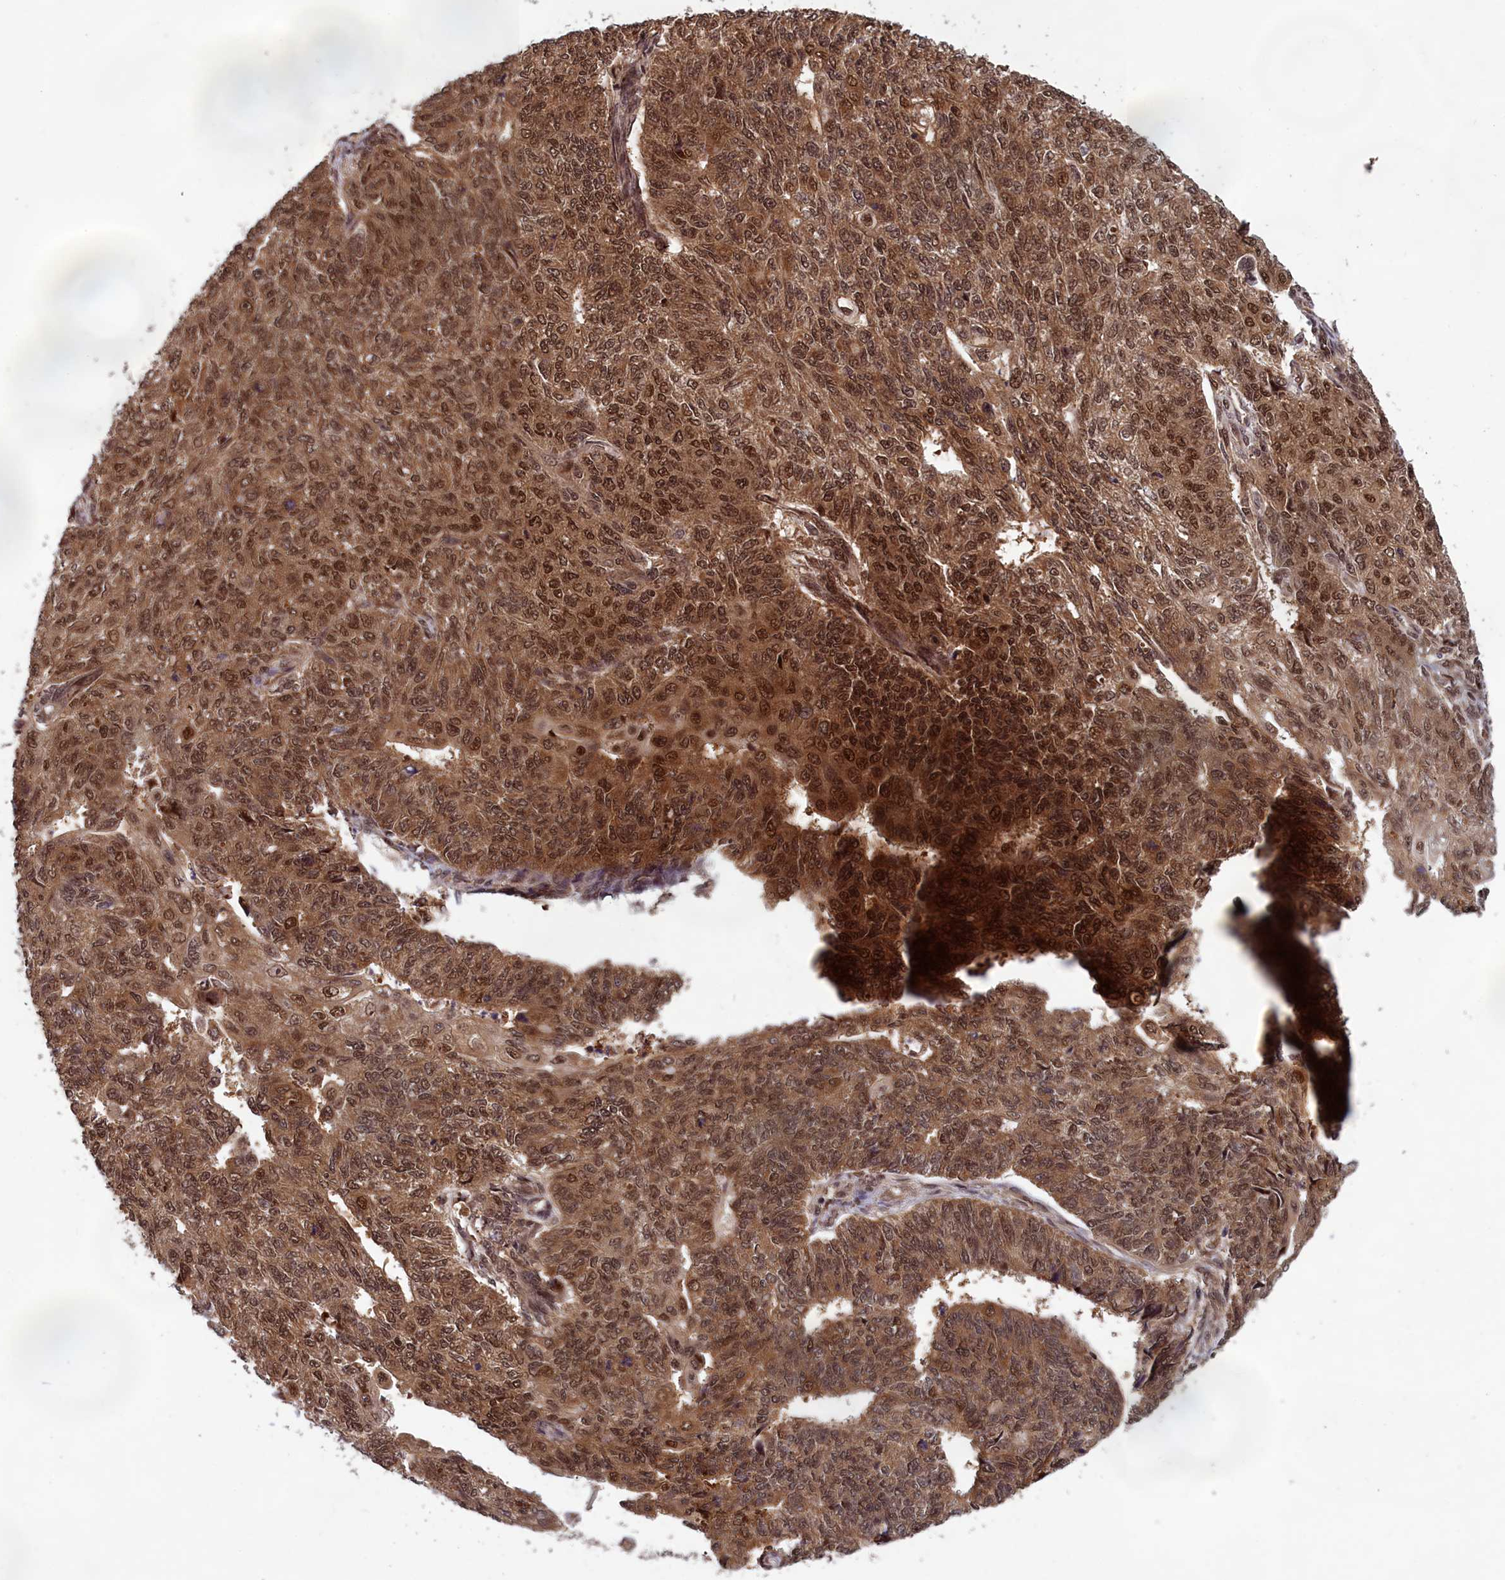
{"staining": {"intensity": "moderate", "quantity": ">75%", "location": "cytoplasmic/membranous,nuclear"}, "tissue": "endometrial cancer", "cell_type": "Tumor cells", "image_type": "cancer", "snomed": [{"axis": "morphology", "description": "Adenocarcinoma, NOS"}, {"axis": "topography", "description": "Endometrium"}], "caption": "Tumor cells display medium levels of moderate cytoplasmic/membranous and nuclear staining in about >75% of cells in human endometrial cancer (adenocarcinoma).", "gene": "CCDC15", "patient": {"sex": "female", "age": 32}}